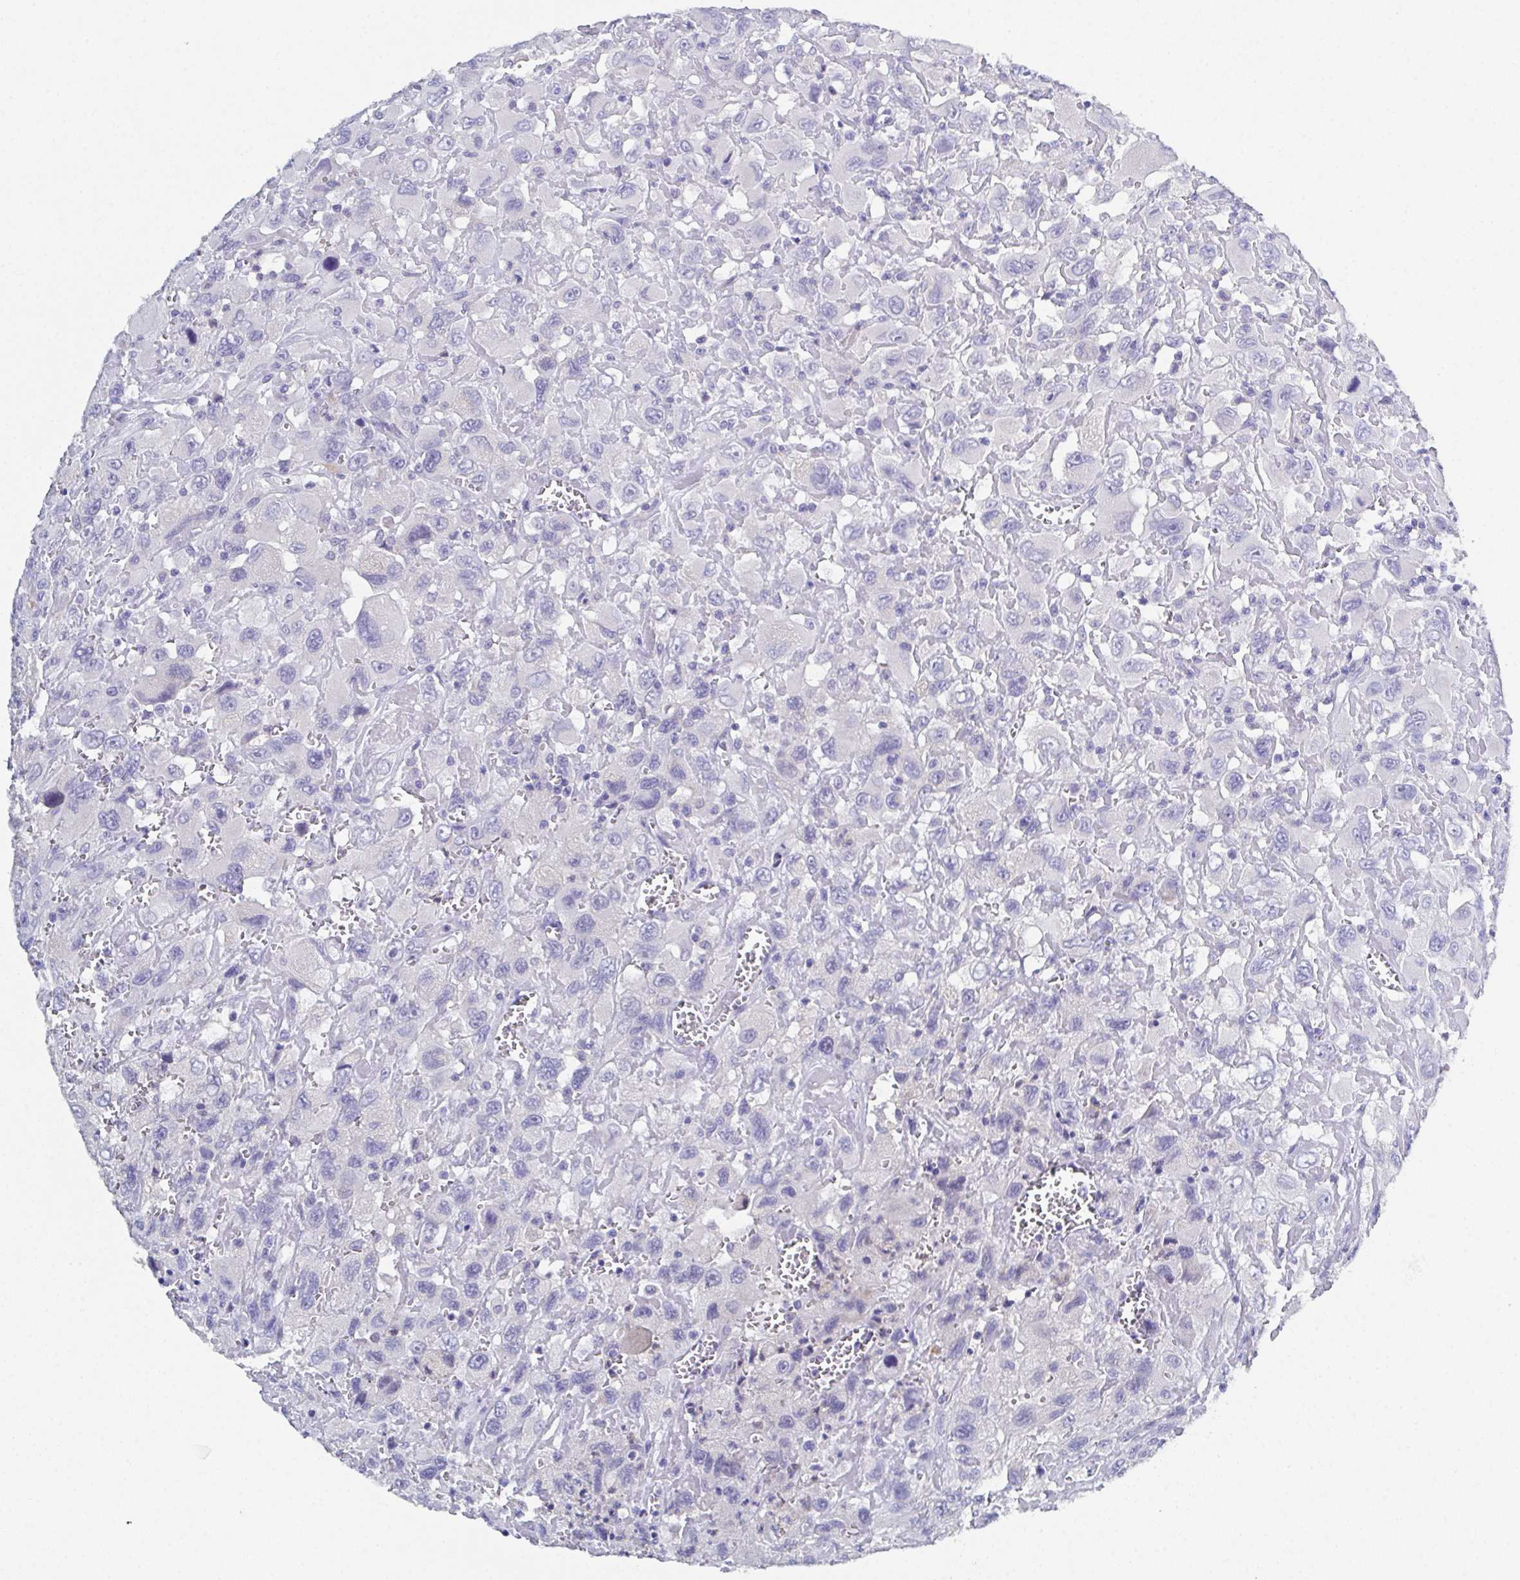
{"staining": {"intensity": "negative", "quantity": "none", "location": "none"}, "tissue": "head and neck cancer", "cell_type": "Tumor cells", "image_type": "cancer", "snomed": [{"axis": "morphology", "description": "Squamous cell carcinoma, NOS"}, {"axis": "morphology", "description": "Squamous cell carcinoma, metastatic, NOS"}, {"axis": "topography", "description": "Oral tissue"}, {"axis": "topography", "description": "Head-Neck"}], "caption": "IHC of head and neck metastatic squamous cell carcinoma displays no staining in tumor cells.", "gene": "SSC4D", "patient": {"sex": "female", "age": 85}}